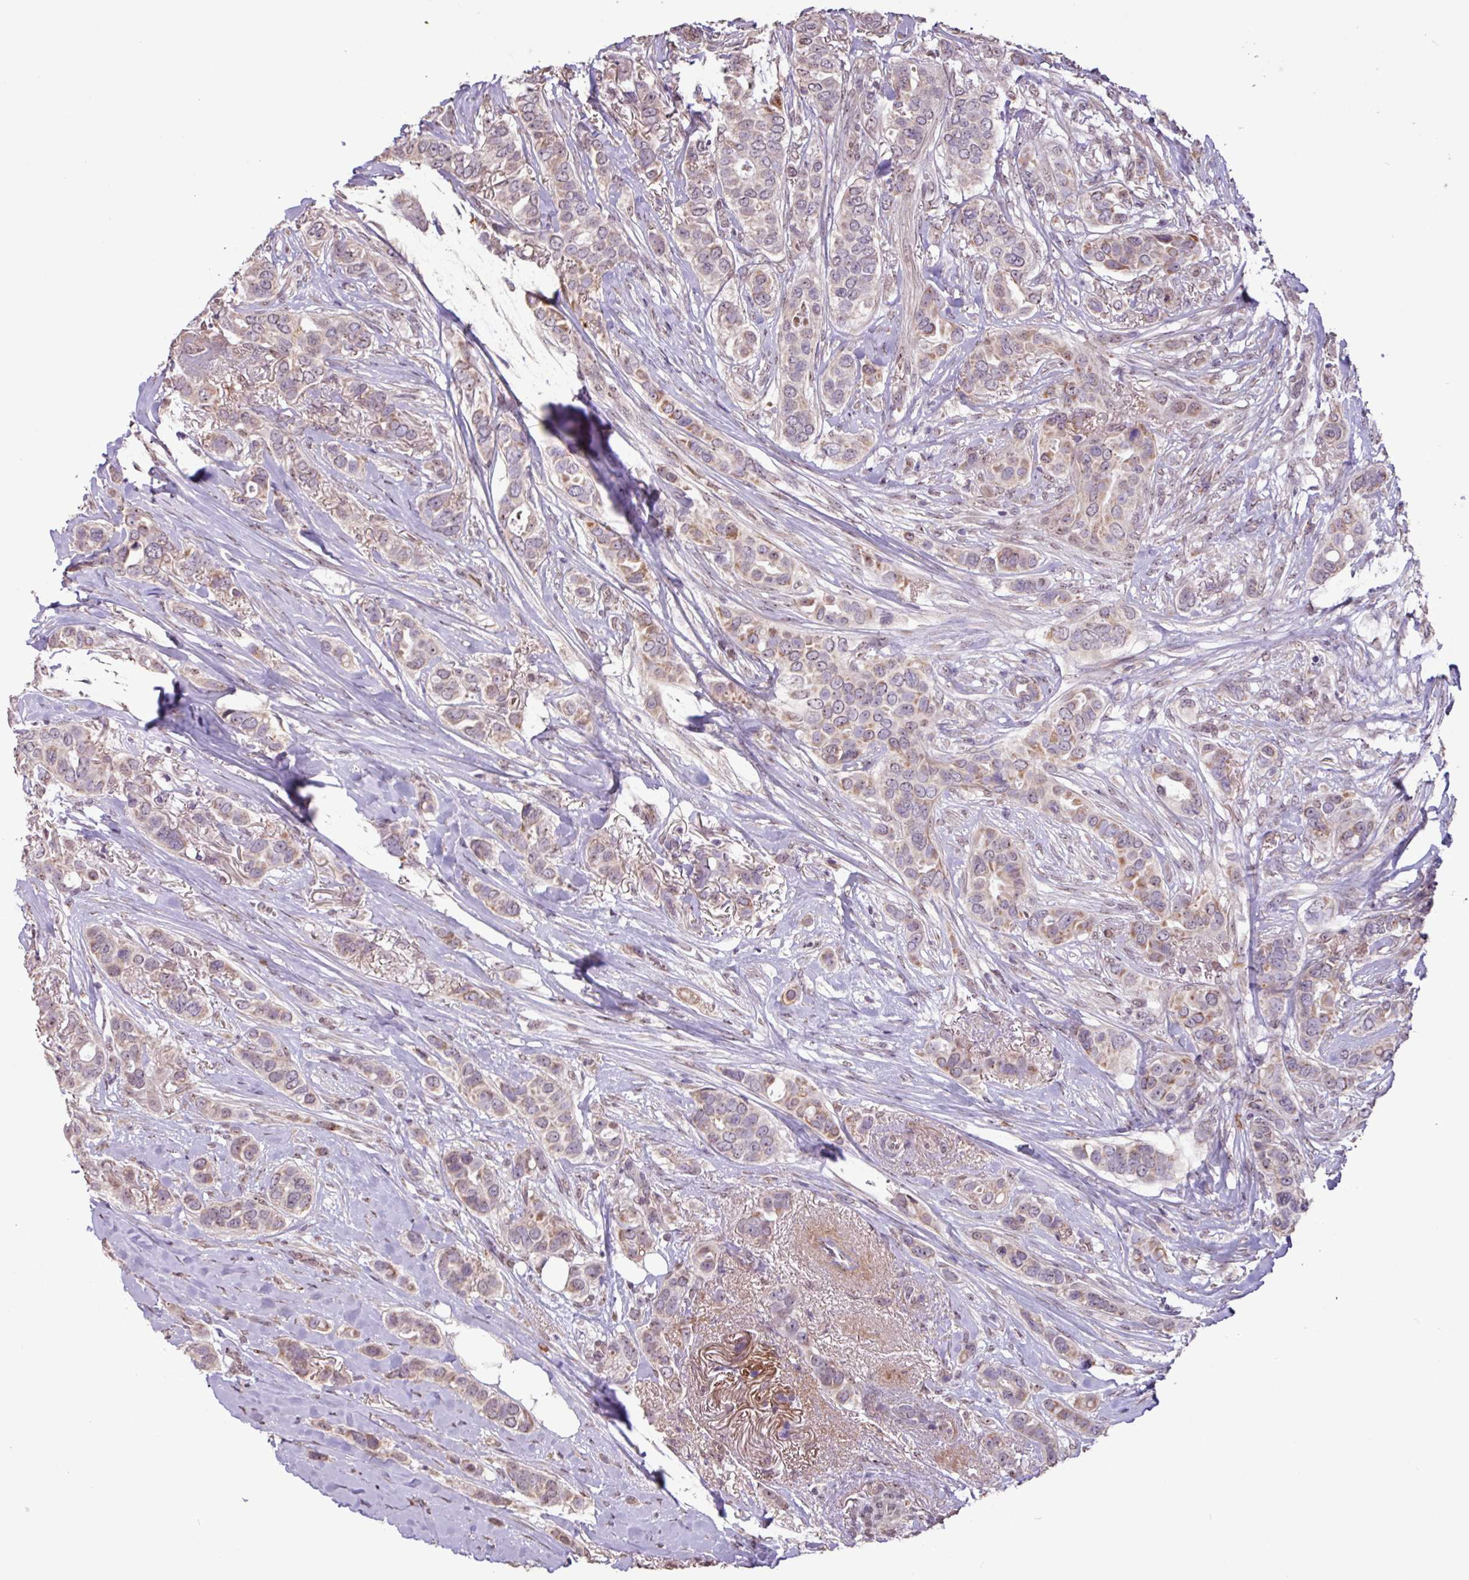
{"staining": {"intensity": "weak", "quantity": "25%-75%", "location": "cytoplasmic/membranous,nuclear"}, "tissue": "breast cancer", "cell_type": "Tumor cells", "image_type": "cancer", "snomed": [{"axis": "morphology", "description": "Lobular carcinoma"}, {"axis": "topography", "description": "Breast"}], "caption": "Tumor cells reveal weak cytoplasmic/membranous and nuclear expression in about 25%-75% of cells in breast cancer (lobular carcinoma). The staining is performed using DAB brown chromogen to label protein expression. The nuclei are counter-stained blue using hematoxylin.", "gene": "L3MBTL3", "patient": {"sex": "female", "age": 51}}